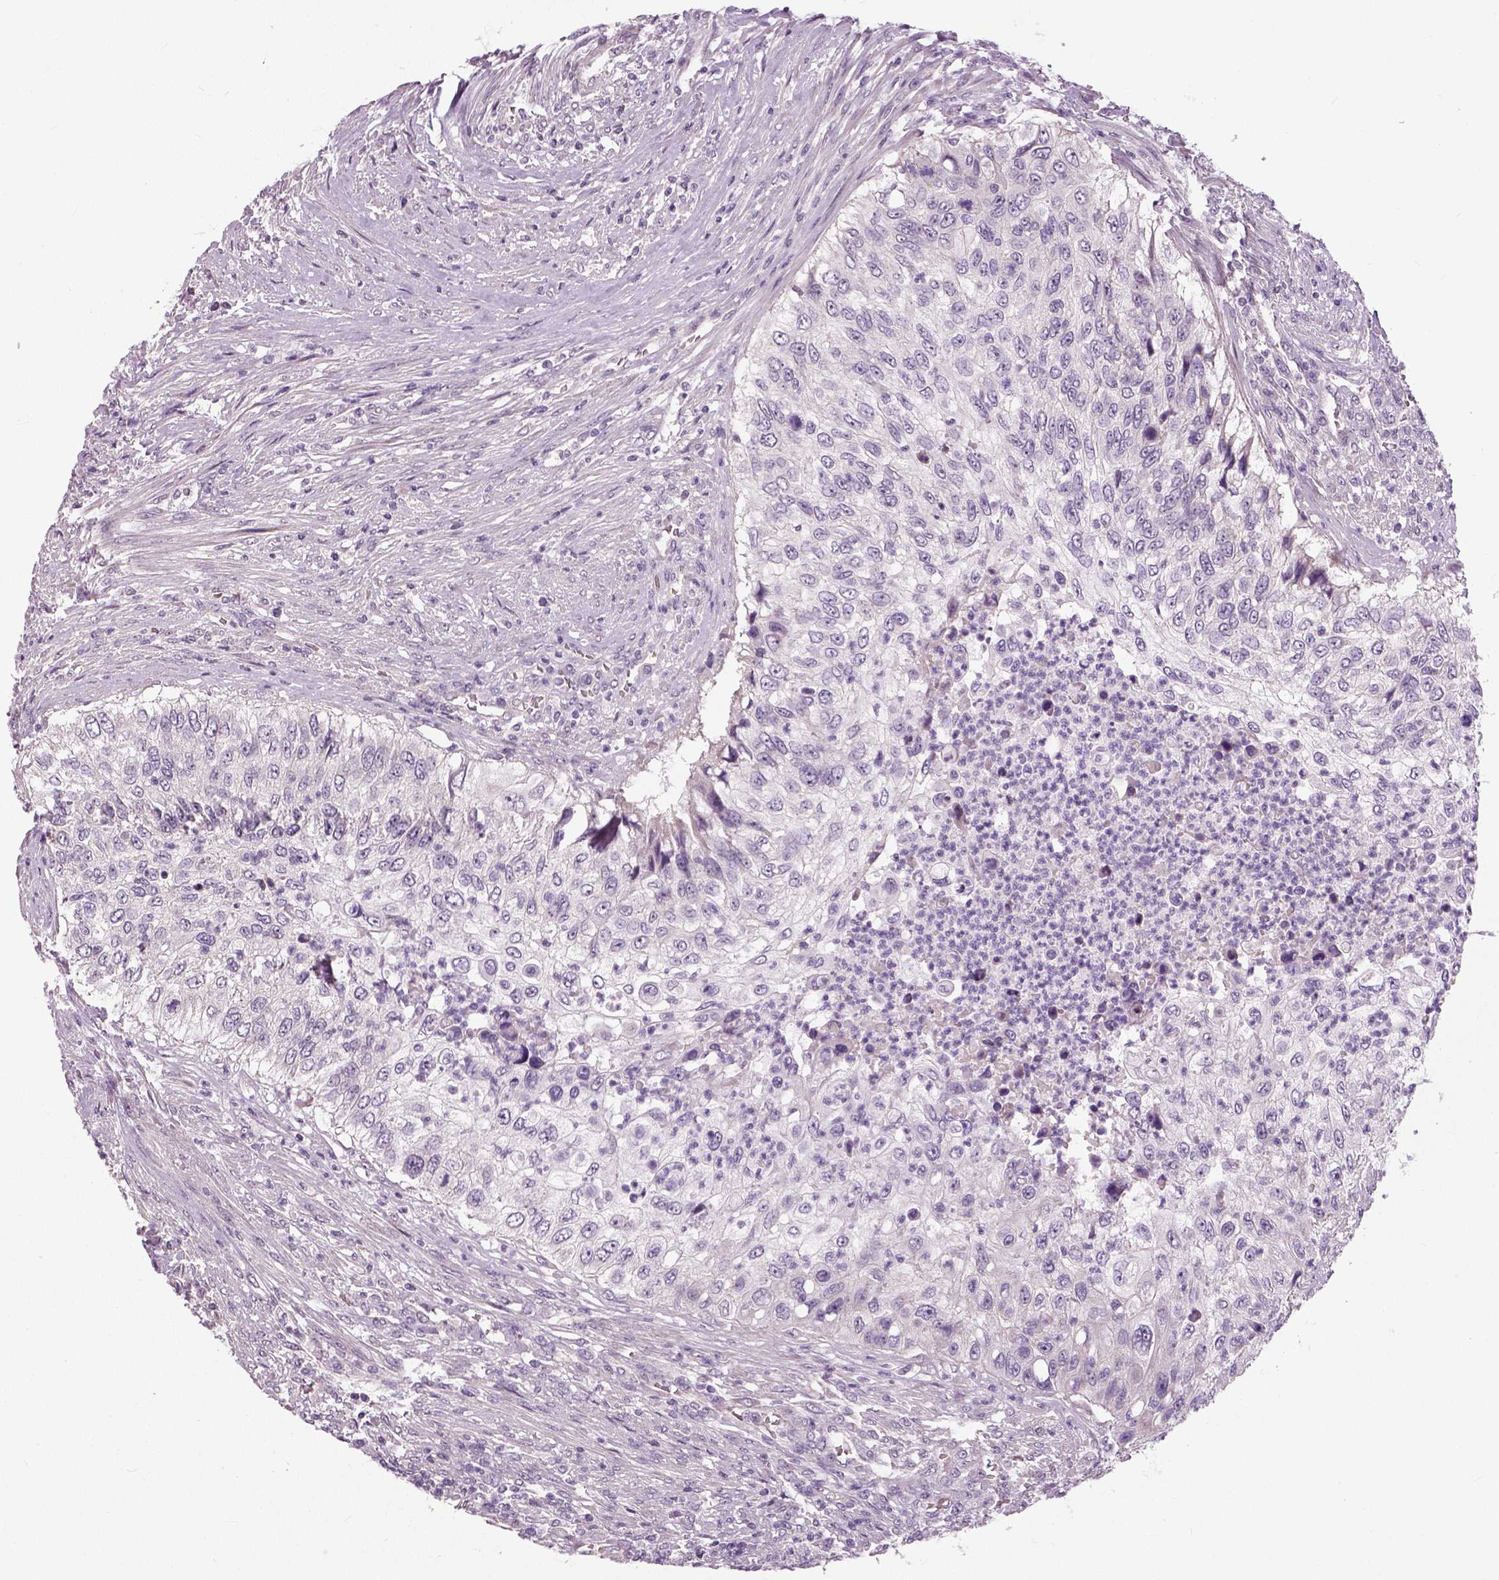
{"staining": {"intensity": "negative", "quantity": "none", "location": "none"}, "tissue": "urothelial cancer", "cell_type": "Tumor cells", "image_type": "cancer", "snomed": [{"axis": "morphology", "description": "Urothelial carcinoma, High grade"}, {"axis": "topography", "description": "Urinary bladder"}], "caption": "The image reveals no significant positivity in tumor cells of urothelial cancer. The staining is performed using DAB (3,3'-diaminobenzidine) brown chromogen with nuclei counter-stained in using hematoxylin.", "gene": "NECAB1", "patient": {"sex": "female", "age": 60}}